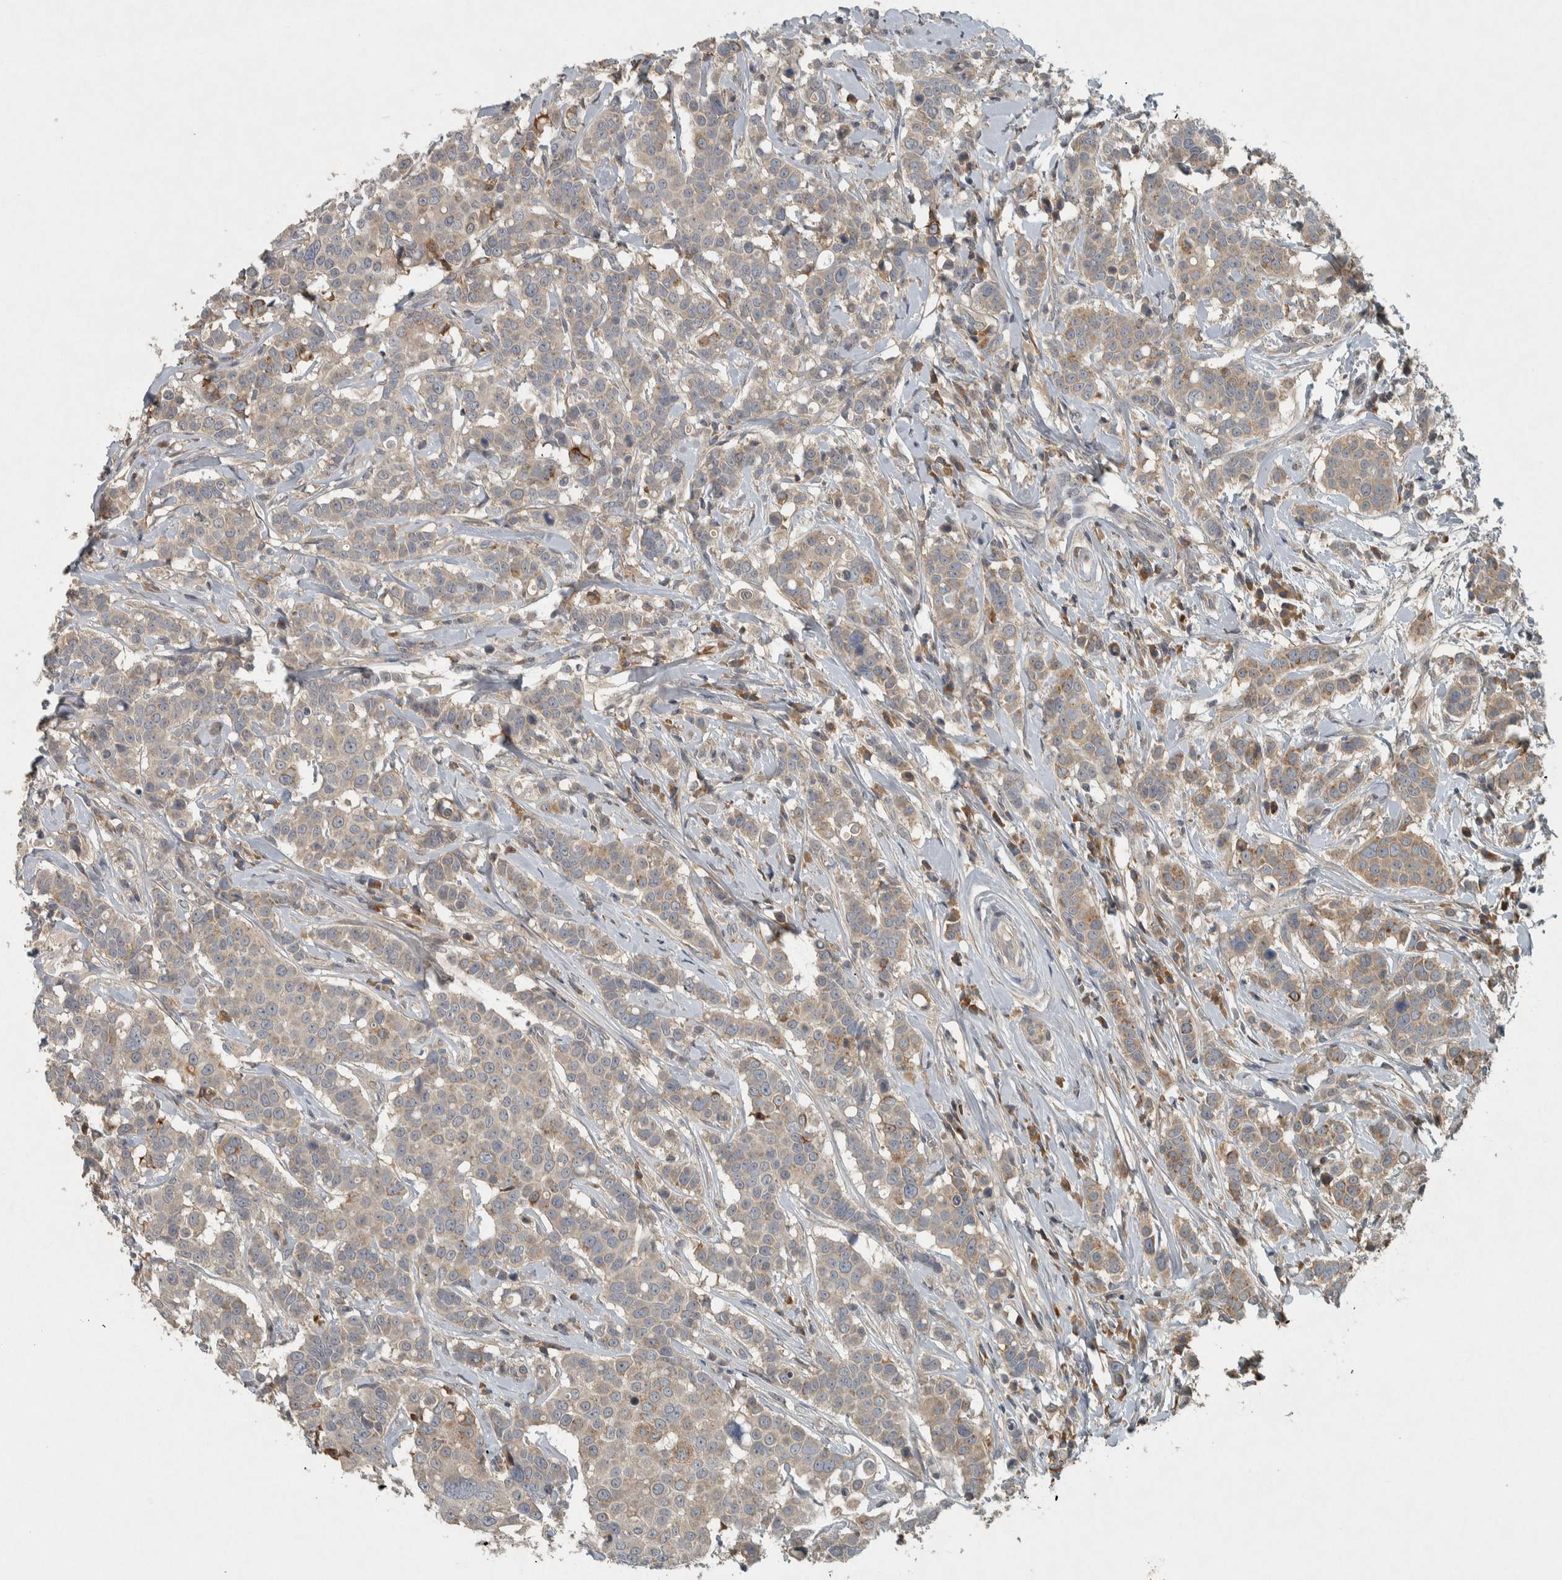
{"staining": {"intensity": "weak", "quantity": "25%-75%", "location": "cytoplasmic/membranous"}, "tissue": "breast cancer", "cell_type": "Tumor cells", "image_type": "cancer", "snomed": [{"axis": "morphology", "description": "Duct carcinoma"}, {"axis": "topography", "description": "Breast"}], "caption": "This image shows breast cancer (infiltrating ductal carcinoma) stained with immunohistochemistry (IHC) to label a protein in brown. The cytoplasmic/membranous of tumor cells show weak positivity for the protein. Nuclei are counter-stained blue.", "gene": "CLCN2", "patient": {"sex": "female", "age": 27}}